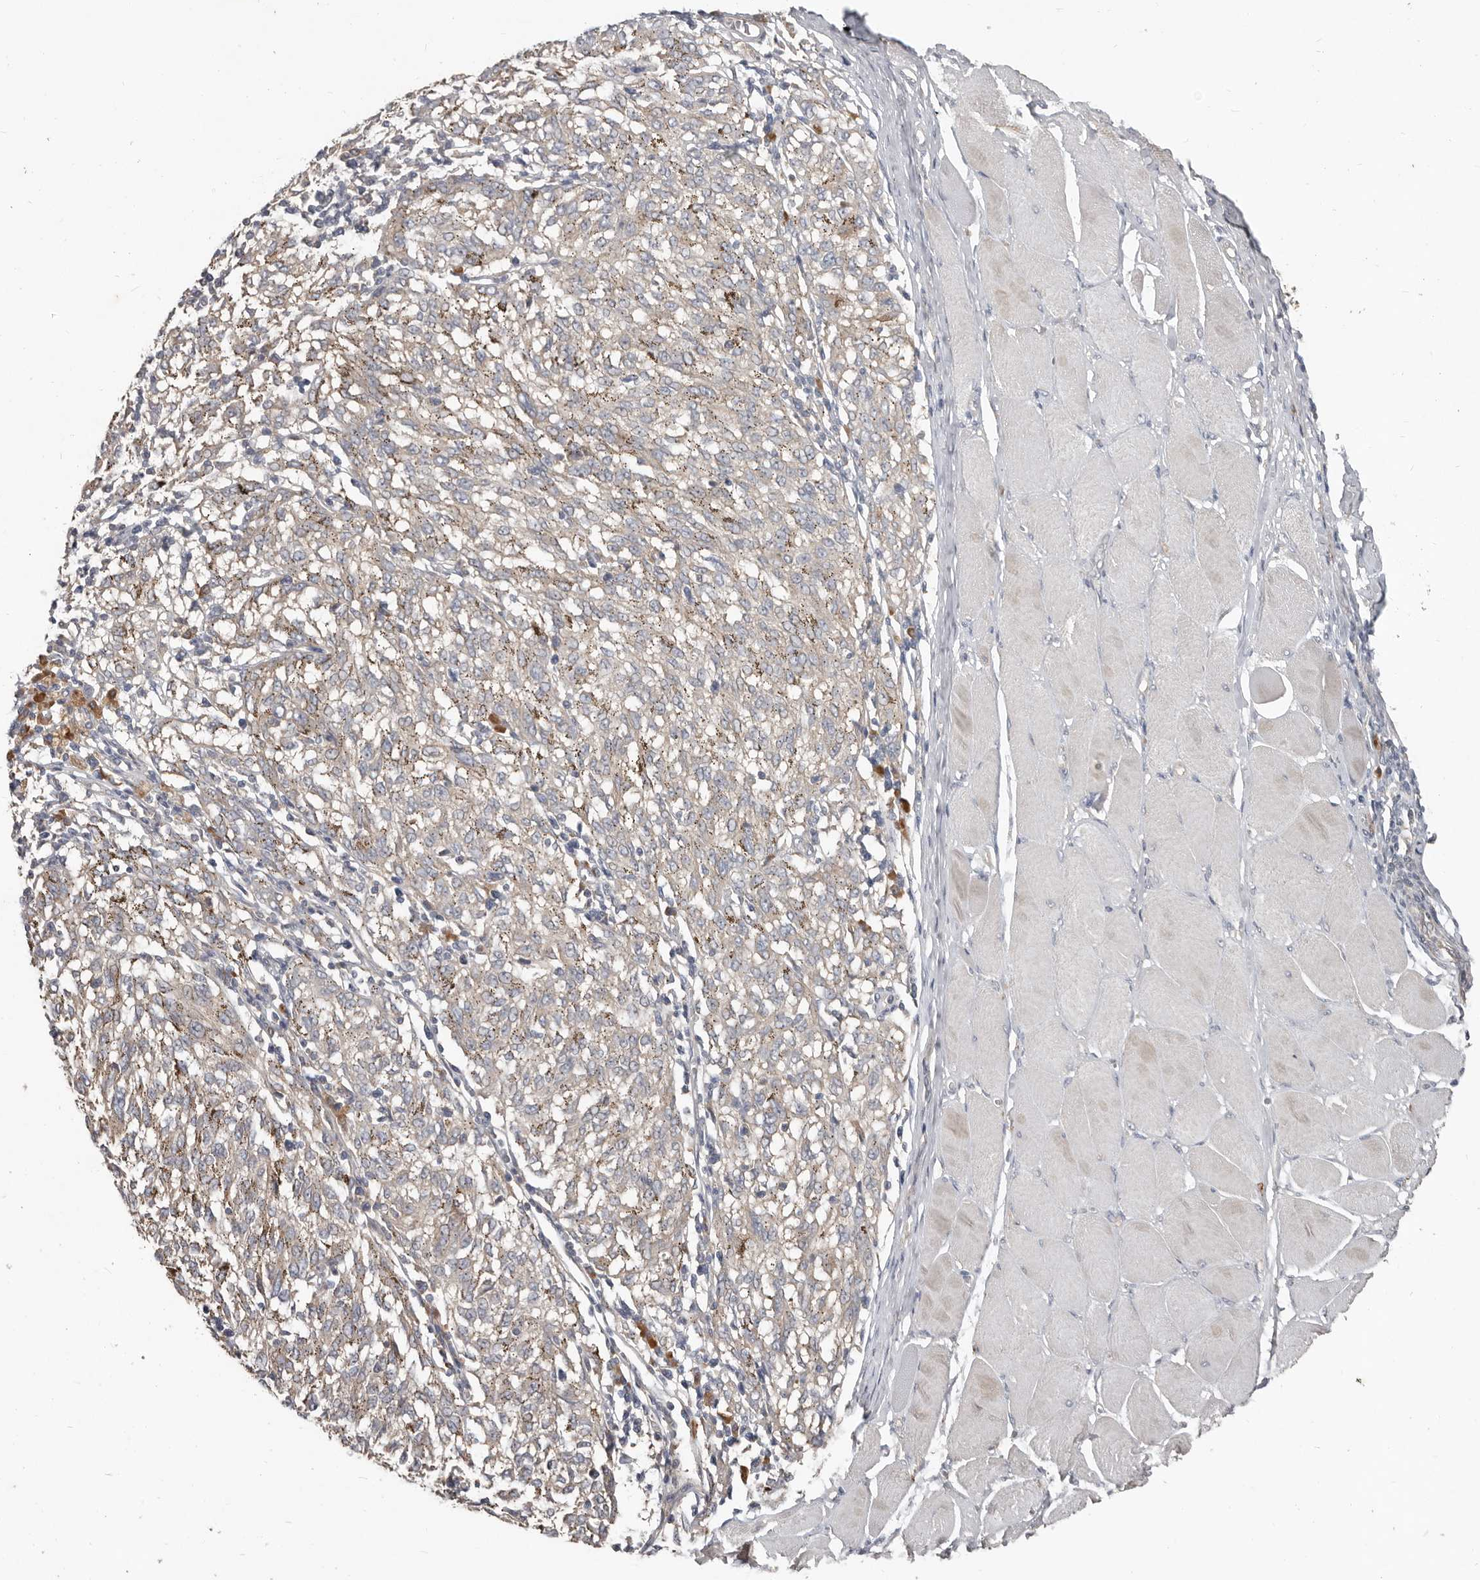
{"staining": {"intensity": "negative", "quantity": "none", "location": "none"}, "tissue": "melanoma", "cell_type": "Tumor cells", "image_type": "cancer", "snomed": [{"axis": "morphology", "description": "Malignant melanoma, NOS"}, {"axis": "topography", "description": "Skin"}], "caption": "High magnification brightfield microscopy of malignant melanoma stained with DAB (brown) and counterstained with hematoxylin (blue): tumor cells show no significant expression.", "gene": "AKNAD1", "patient": {"sex": "female", "age": 72}}